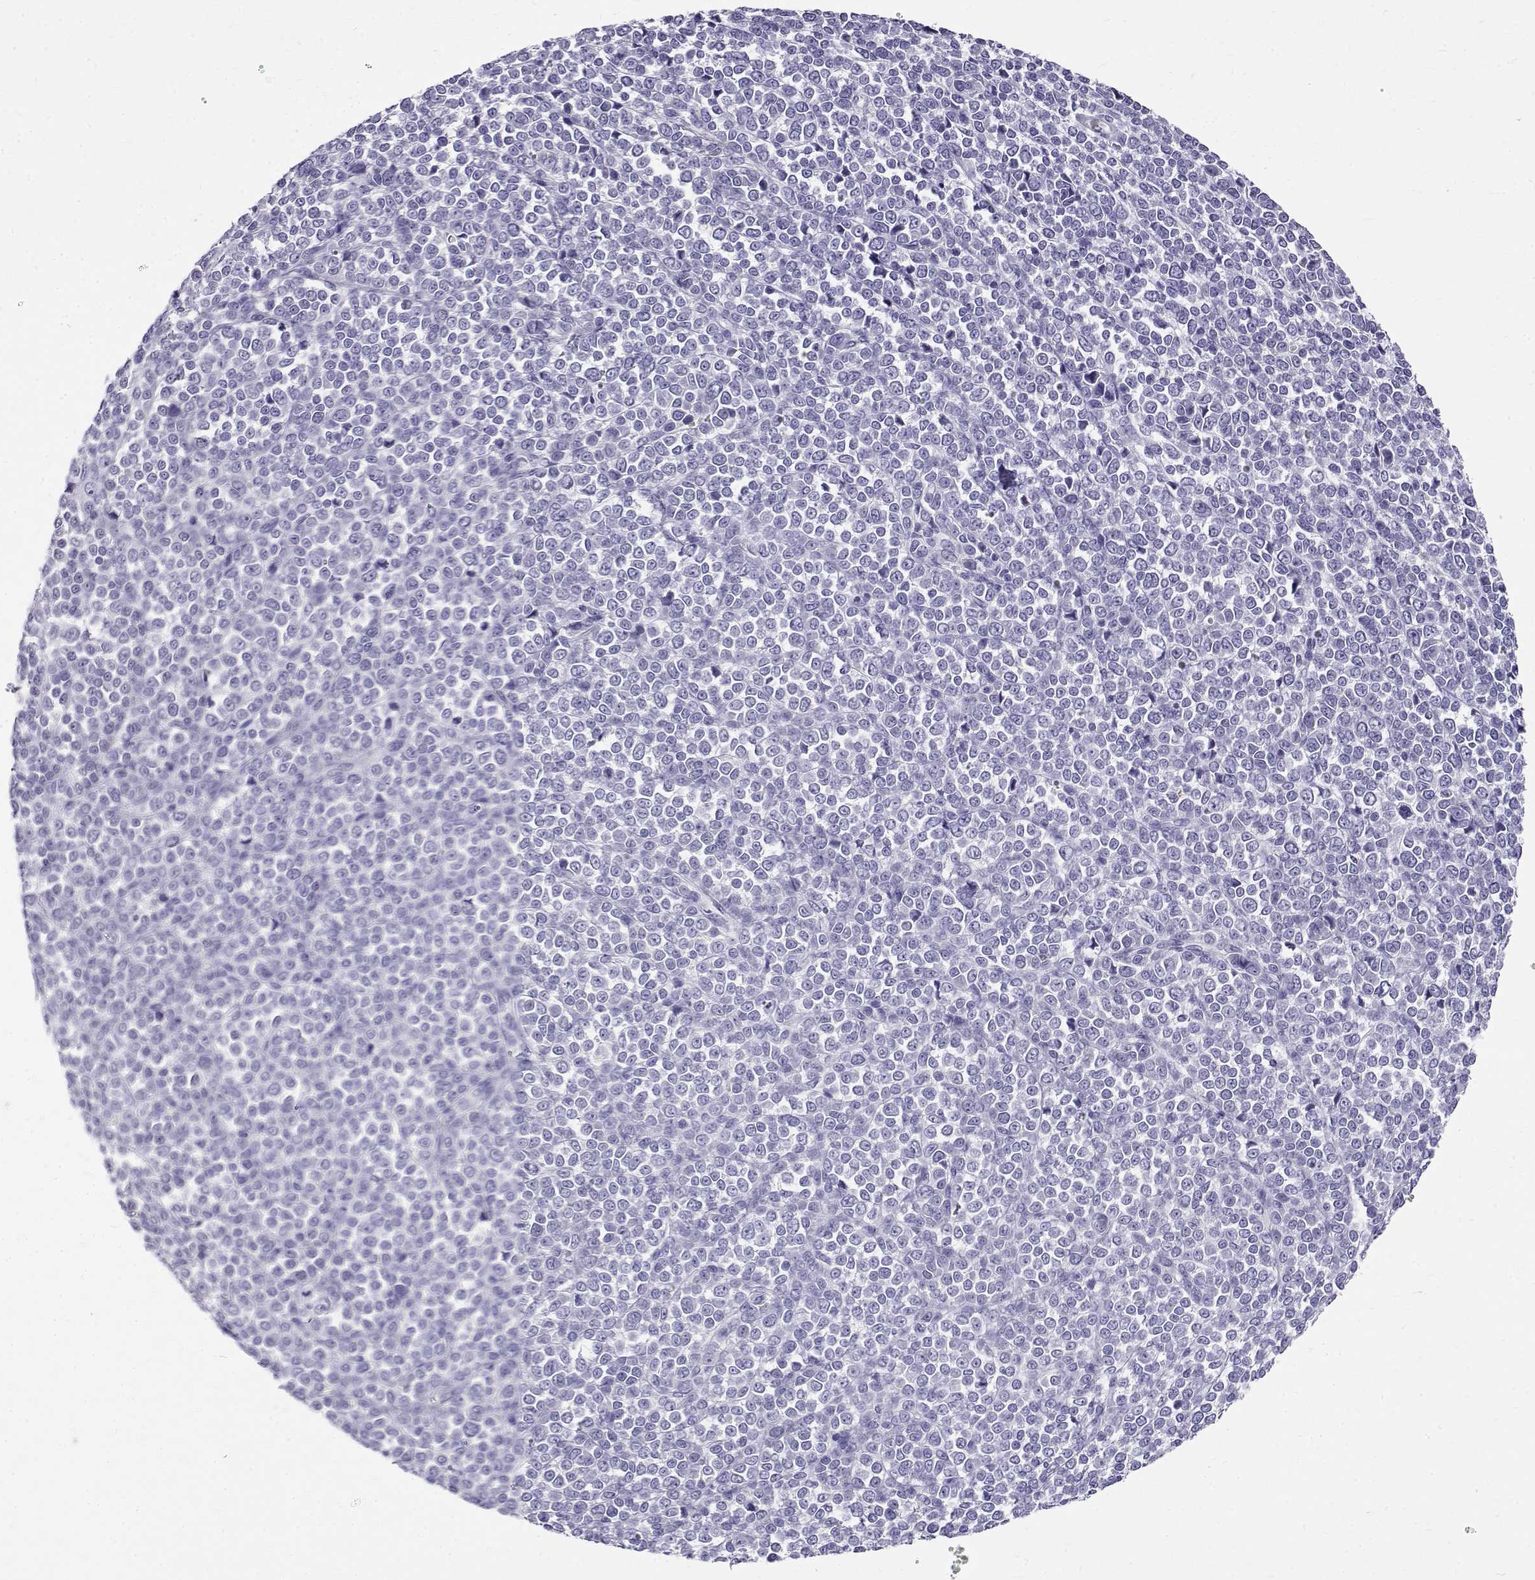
{"staining": {"intensity": "negative", "quantity": "none", "location": "none"}, "tissue": "melanoma", "cell_type": "Tumor cells", "image_type": "cancer", "snomed": [{"axis": "morphology", "description": "Malignant melanoma, NOS"}, {"axis": "topography", "description": "Skin"}], "caption": "There is no significant expression in tumor cells of malignant melanoma. The staining is performed using DAB (3,3'-diaminobenzidine) brown chromogen with nuclei counter-stained in using hematoxylin.", "gene": "IGSF1", "patient": {"sex": "female", "age": 95}}